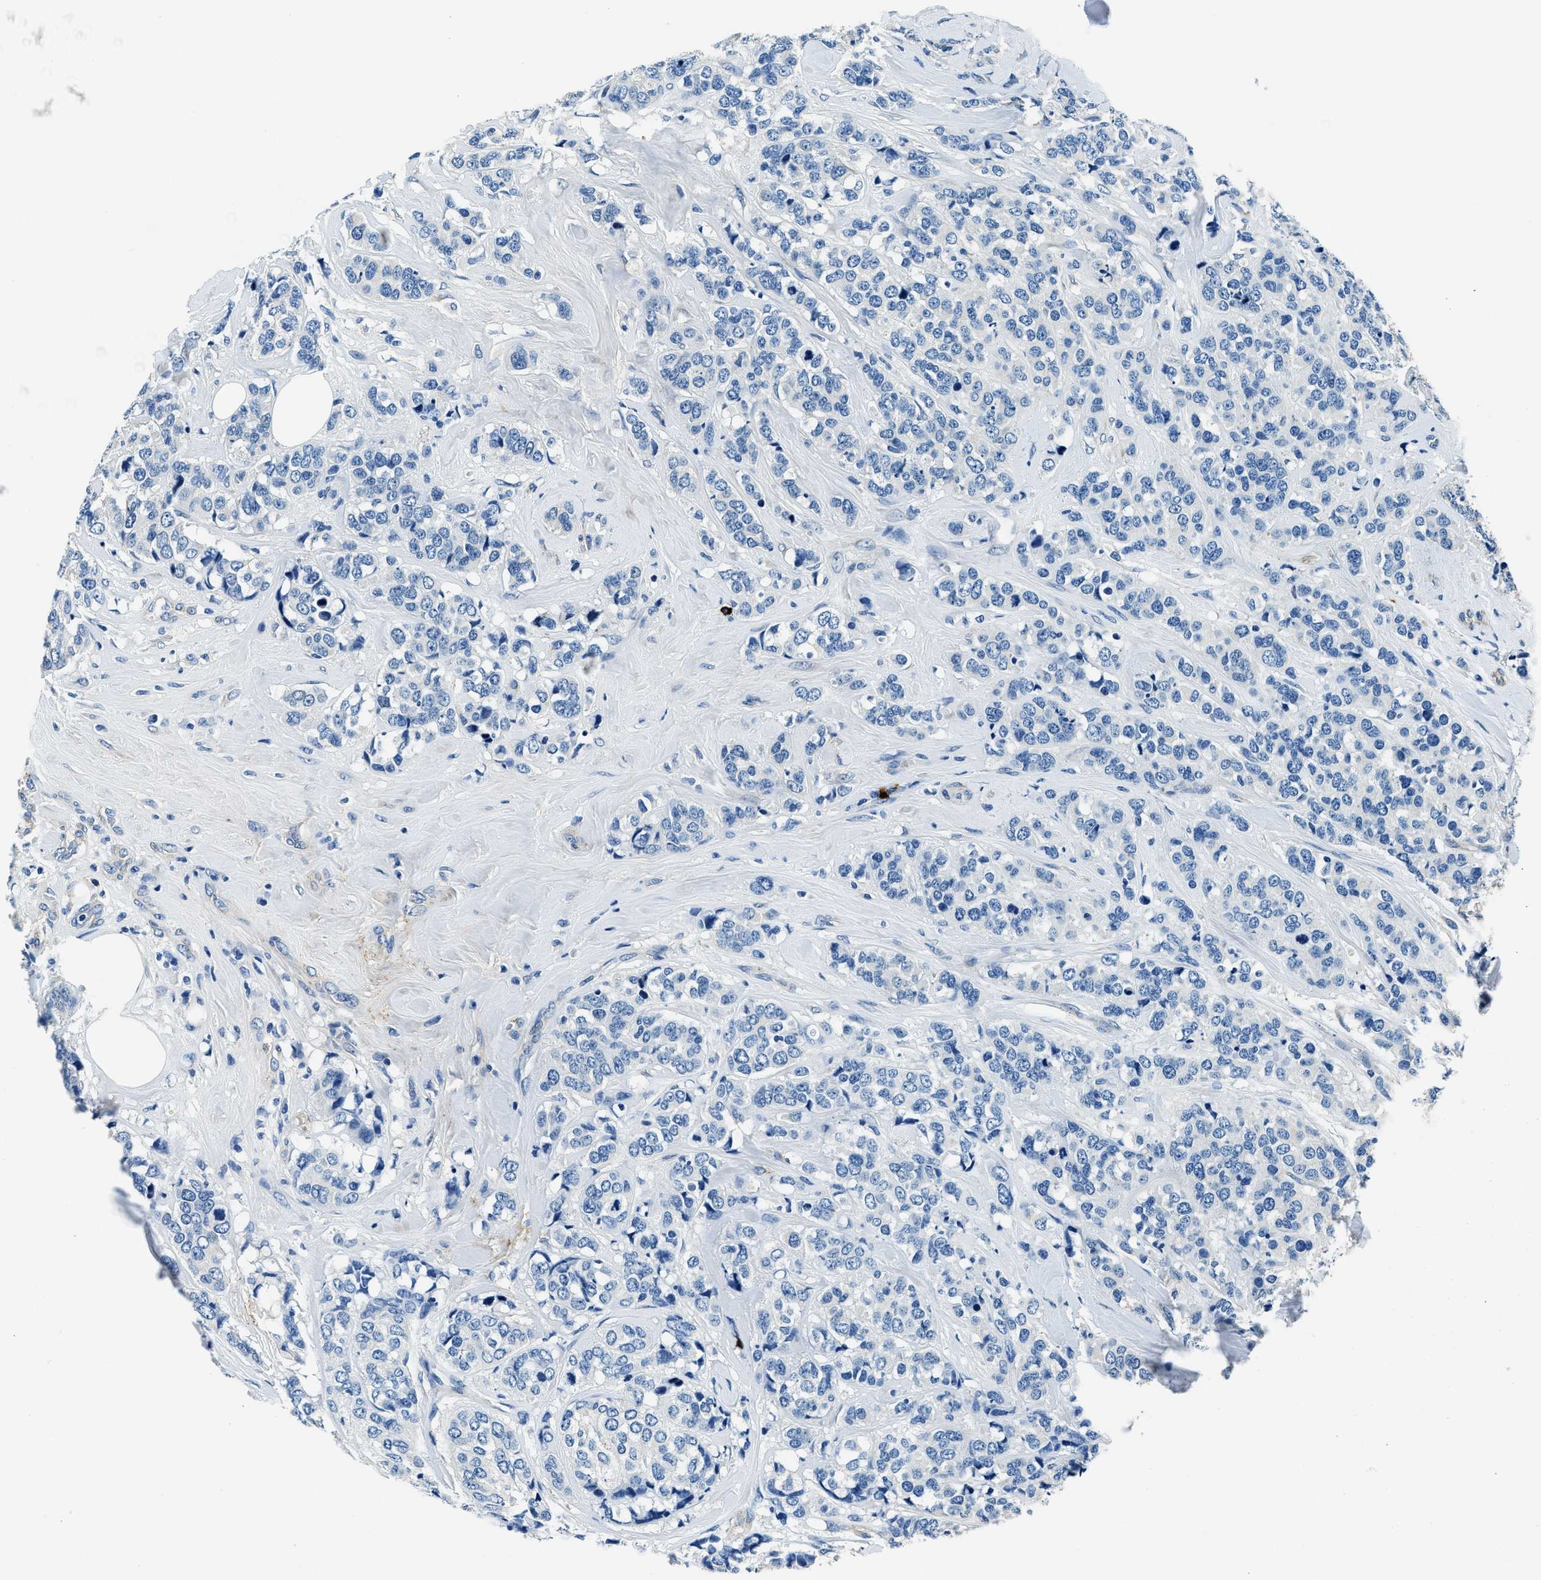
{"staining": {"intensity": "negative", "quantity": "none", "location": "none"}, "tissue": "breast cancer", "cell_type": "Tumor cells", "image_type": "cancer", "snomed": [{"axis": "morphology", "description": "Lobular carcinoma"}, {"axis": "topography", "description": "Breast"}], "caption": "This histopathology image is of breast cancer (lobular carcinoma) stained with IHC to label a protein in brown with the nuclei are counter-stained blue. There is no staining in tumor cells. Nuclei are stained in blue.", "gene": "TMEM186", "patient": {"sex": "female", "age": 59}}